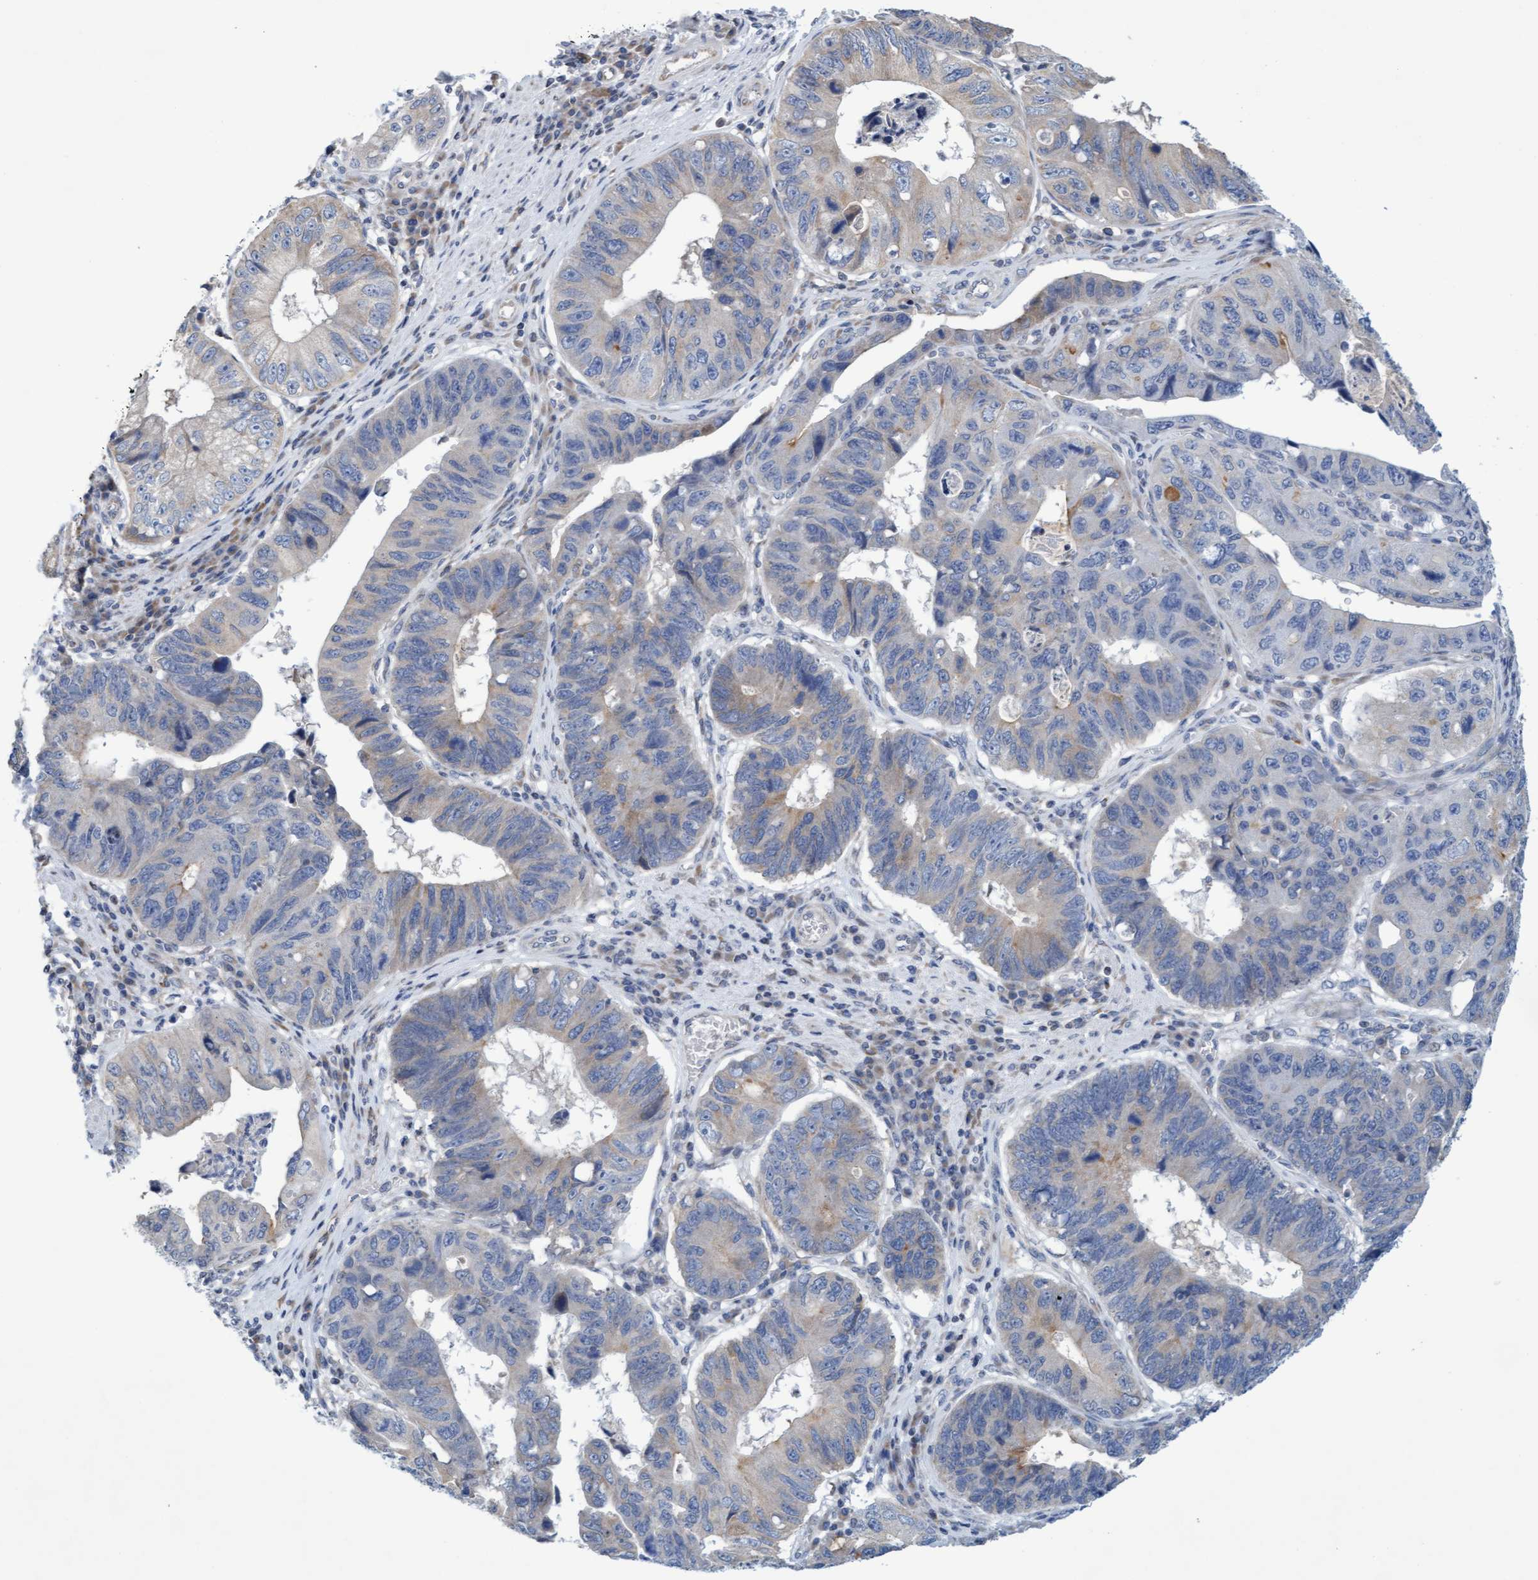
{"staining": {"intensity": "moderate", "quantity": "<25%", "location": "cytoplasmic/membranous"}, "tissue": "stomach cancer", "cell_type": "Tumor cells", "image_type": "cancer", "snomed": [{"axis": "morphology", "description": "Adenocarcinoma, NOS"}, {"axis": "topography", "description": "Stomach"}], "caption": "A high-resolution image shows IHC staining of stomach cancer (adenocarcinoma), which reveals moderate cytoplasmic/membranous positivity in approximately <25% of tumor cells.", "gene": "SLC28A3", "patient": {"sex": "male", "age": 59}}